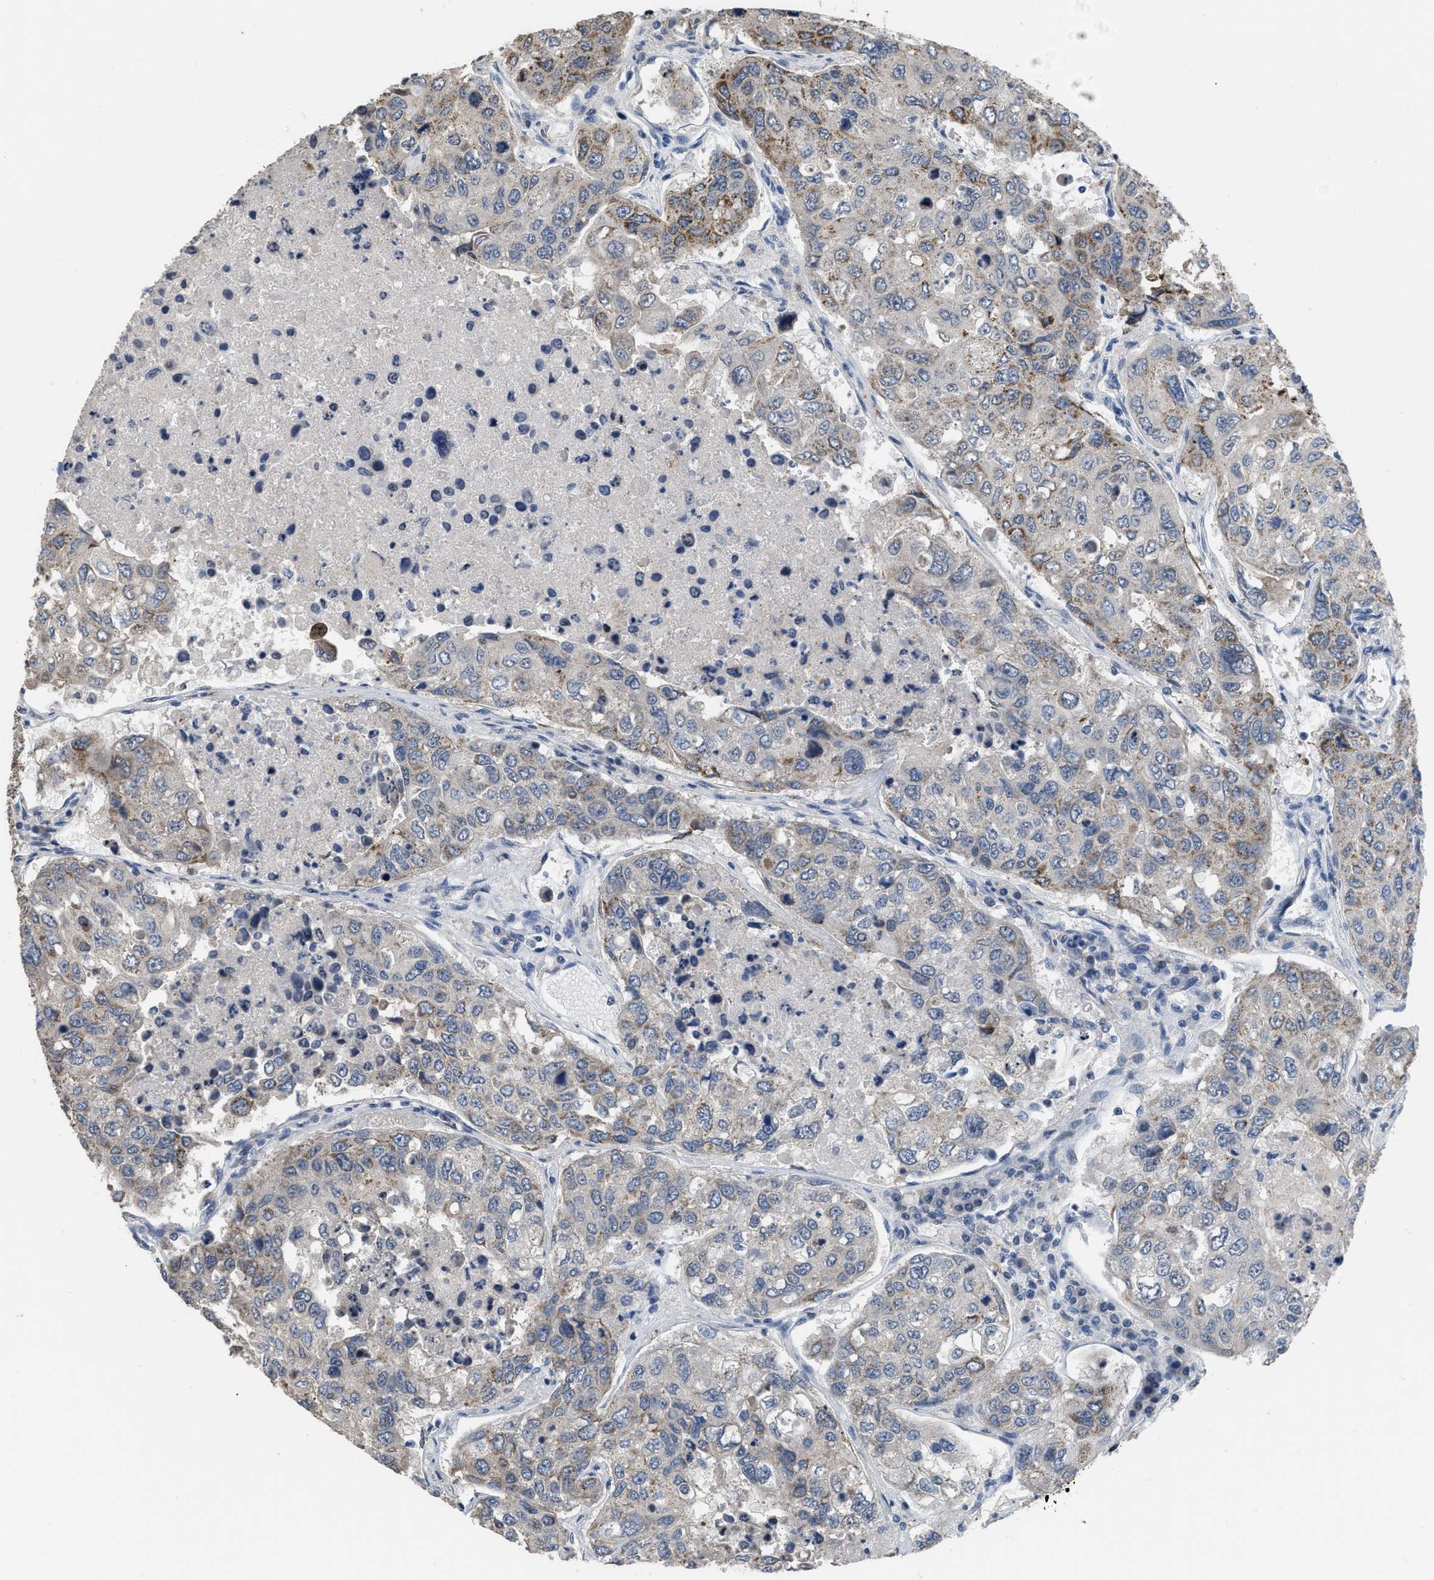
{"staining": {"intensity": "moderate", "quantity": "<25%", "location": "cytoplasmic/membranous"}, "tissue": "urothelial cancer", "cell_type": "Tumor cells", "image_type": "cancer", "snomed": [{"axis": "morphology", "description": "Urothelial carcinoma, High grade"}, {"axis": "topography", "description": "Lymph node"}, {"axis": "topography", "description": "Urinary bladder"}], "caption": "About <25% of tumor cells in urothelial cancer display moderate cytoplasmic/membranous protein staining as visualized by brown immunohistochemical staining.", "gene": "SETDB1", "patient": {"sex": "male", "age": 51}}